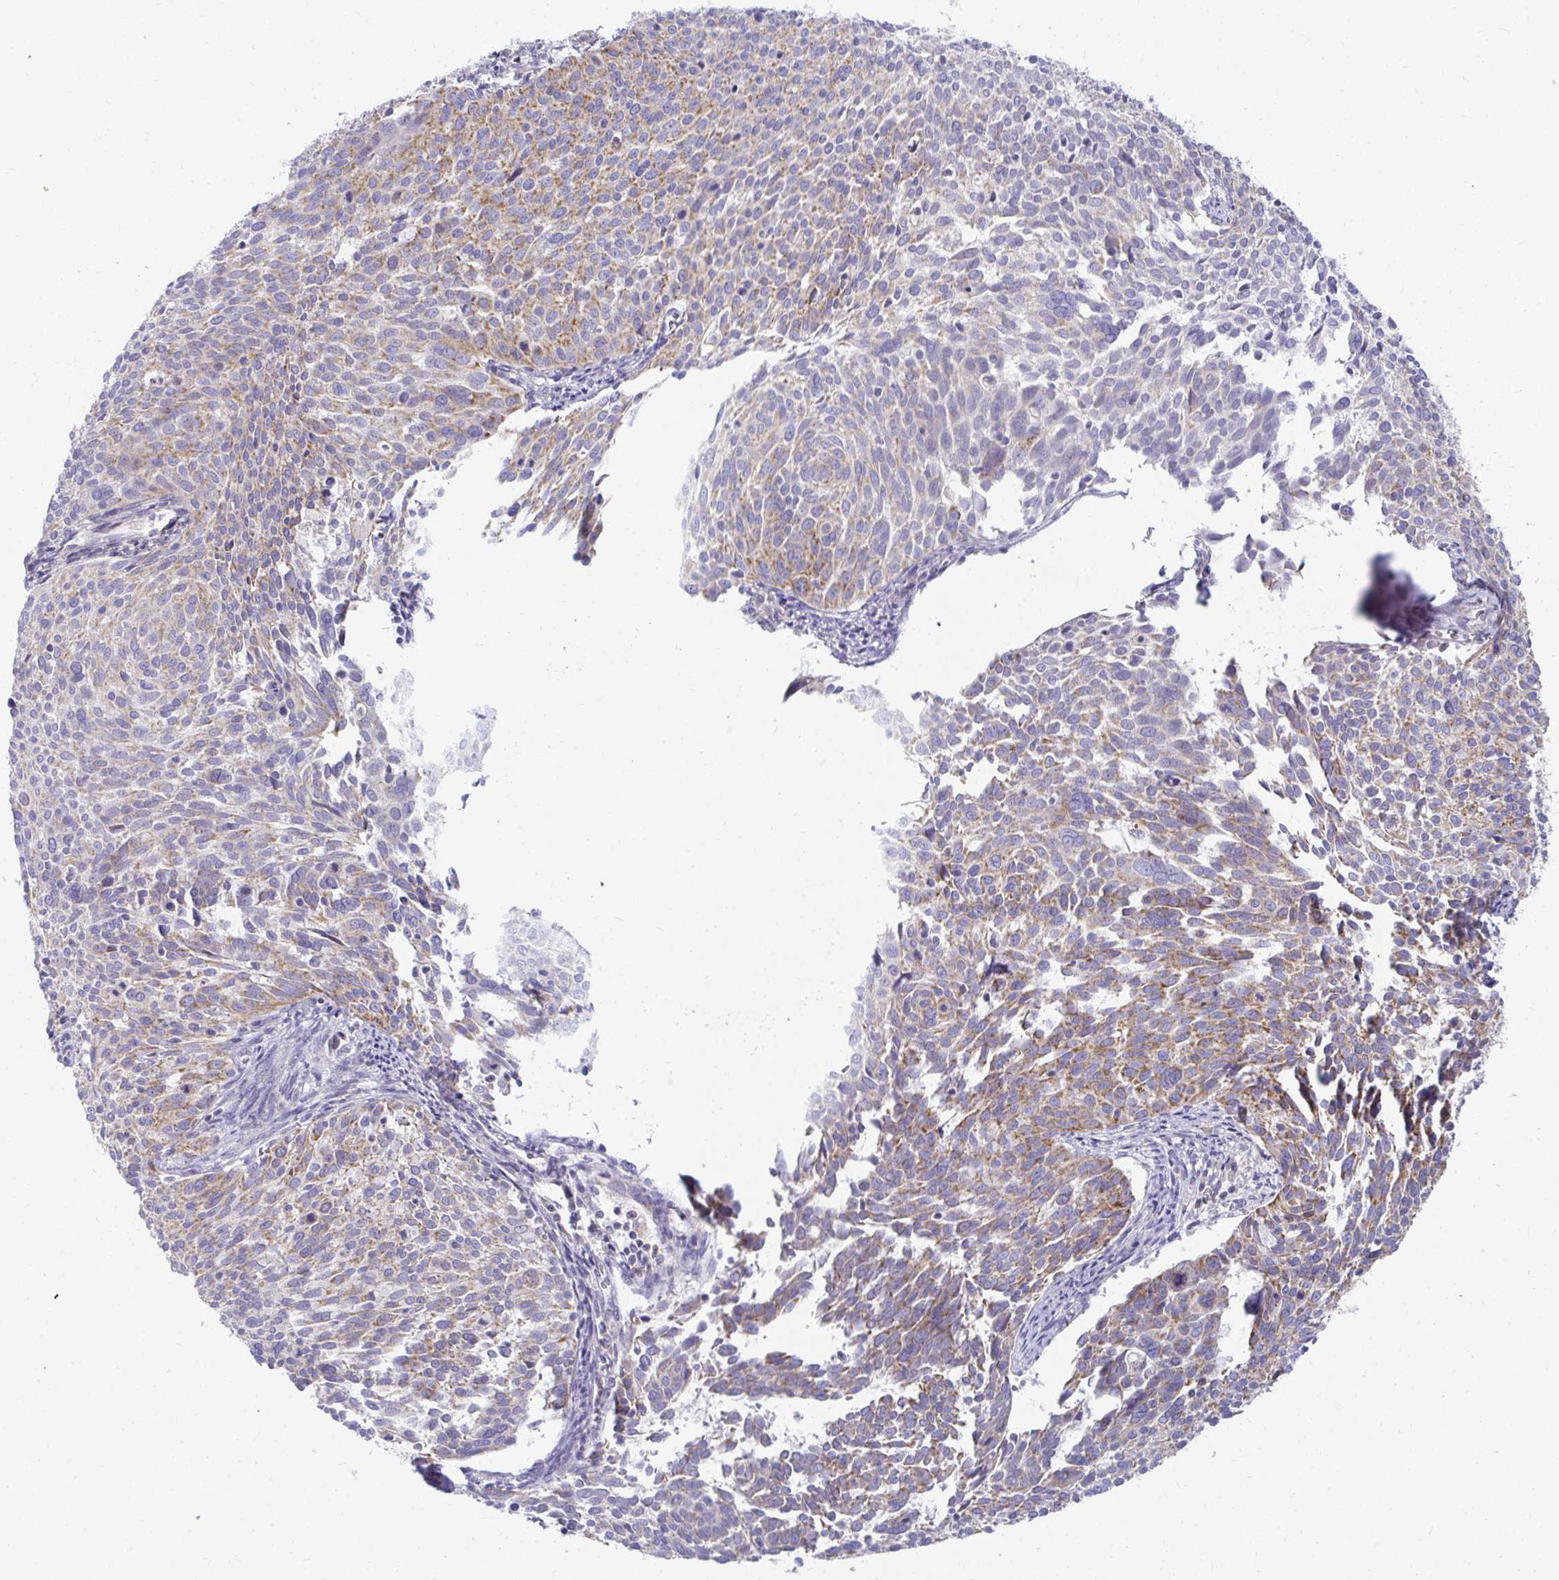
{"staining": {"intensity": "strong", "quantity": "25%-75%", "location": "cytoplasmic/membranous"}, "tissue": "cervical cancer", "cell_type": "Tumor cells", "image_type": "cancer", "snomed": [{"axis": "morphology", "description": "Squamous cell carcinoma, NOS"}, {"axis": "topography", "description": "Cervix"}], "caption": "Immunohistochemistry (IHC) image of neoplastic tissue: human squamous cell carcinoma (cervical) stained using immunohistochemistry demonstrates high levels of strong protein expression localized specifically in the cytoplasmic/membranous of tumor cells, appearing as a cytoplasmic/membranous brown color.", "gene": "EXOC5", "patient": {"sex": "female", "age": 39}}